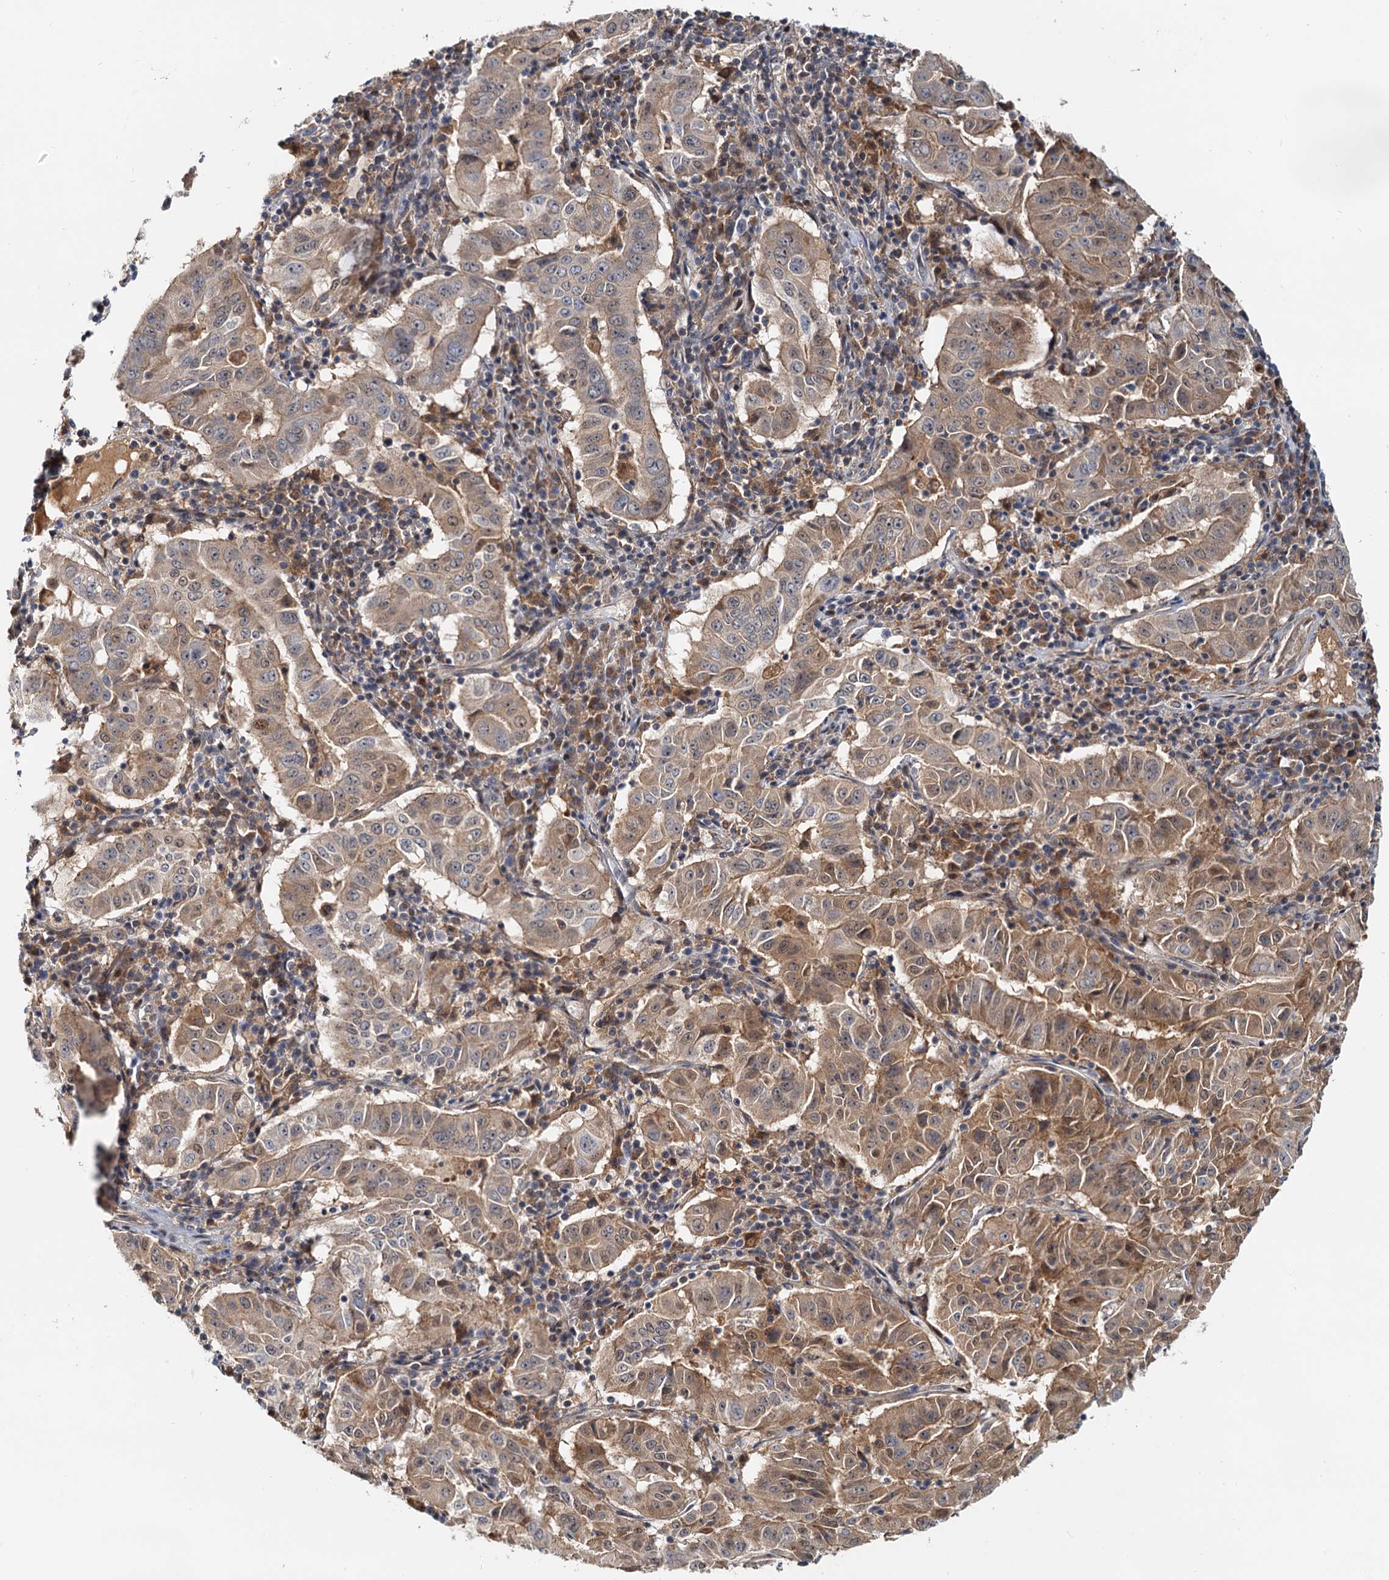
{"staining": {"intensity": "moderate", "quantity": ">75%", "location": "cytoplasmic/membranous"}, "tissue": "pancreatic cancer", "cell_type": "Tumor cells", "image_type": "cancer", "snomed": [{"axis": "morphology", "description": "Adenocarcinoma, NOS"}, {"axis": "topography", "description": "Pancreas"}], "caption": "This photomicrograph exhibits immunohistochemistry (IHC) staining of pancreatic cancer, with medium moderate cytoplasmic/membranous expression in about >75% of tumor cells.", "gene": "TOLLIP", "patient": {"sex": "male", "age": 63}}